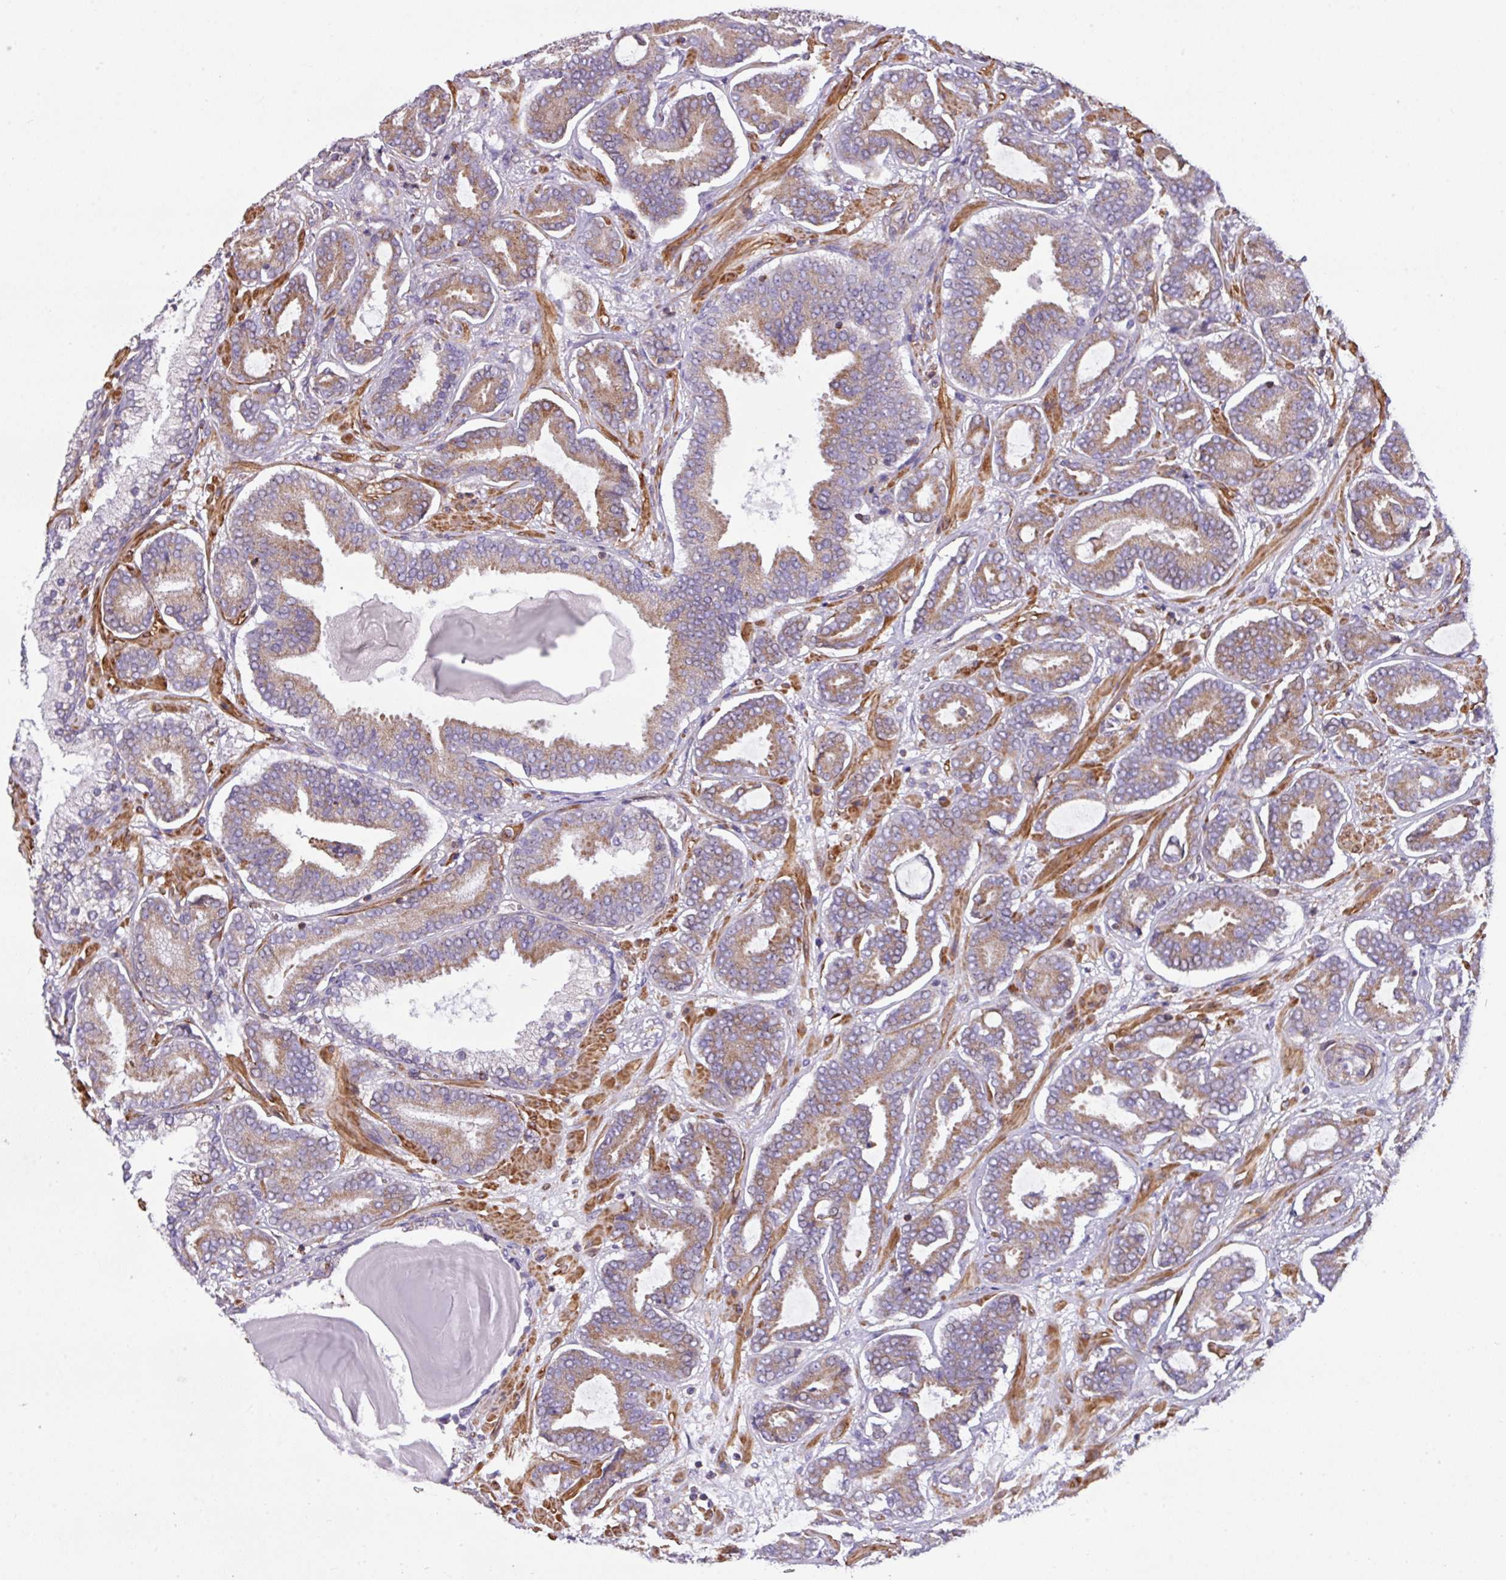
{"staining": {"intensity": "moderate", "quantity": ">75%", "location": "cytoplasmic/membranous"}, "tissue": "prostate cancer", "cell_type": "Tumor cells", "image_type": "cancer", "snomed": [{"axis": "morphology", "description": "Adenocarcinoma, Low grade"}, {"axis": "topography", "description": "Prostate and seminal vesicle, NOS"}], "caption": "Adenocarcinoma (low-grade) (prostate) tissue shows moderate cytoplasmic/membranous expression in about >75% of tumor cells (DAB (3,3'-diaminobenzidine) = brown stain, brightfield microscopy at high magnification).", "gene": "LRRC41", "patient": {"sex": "male", "age": 61}}